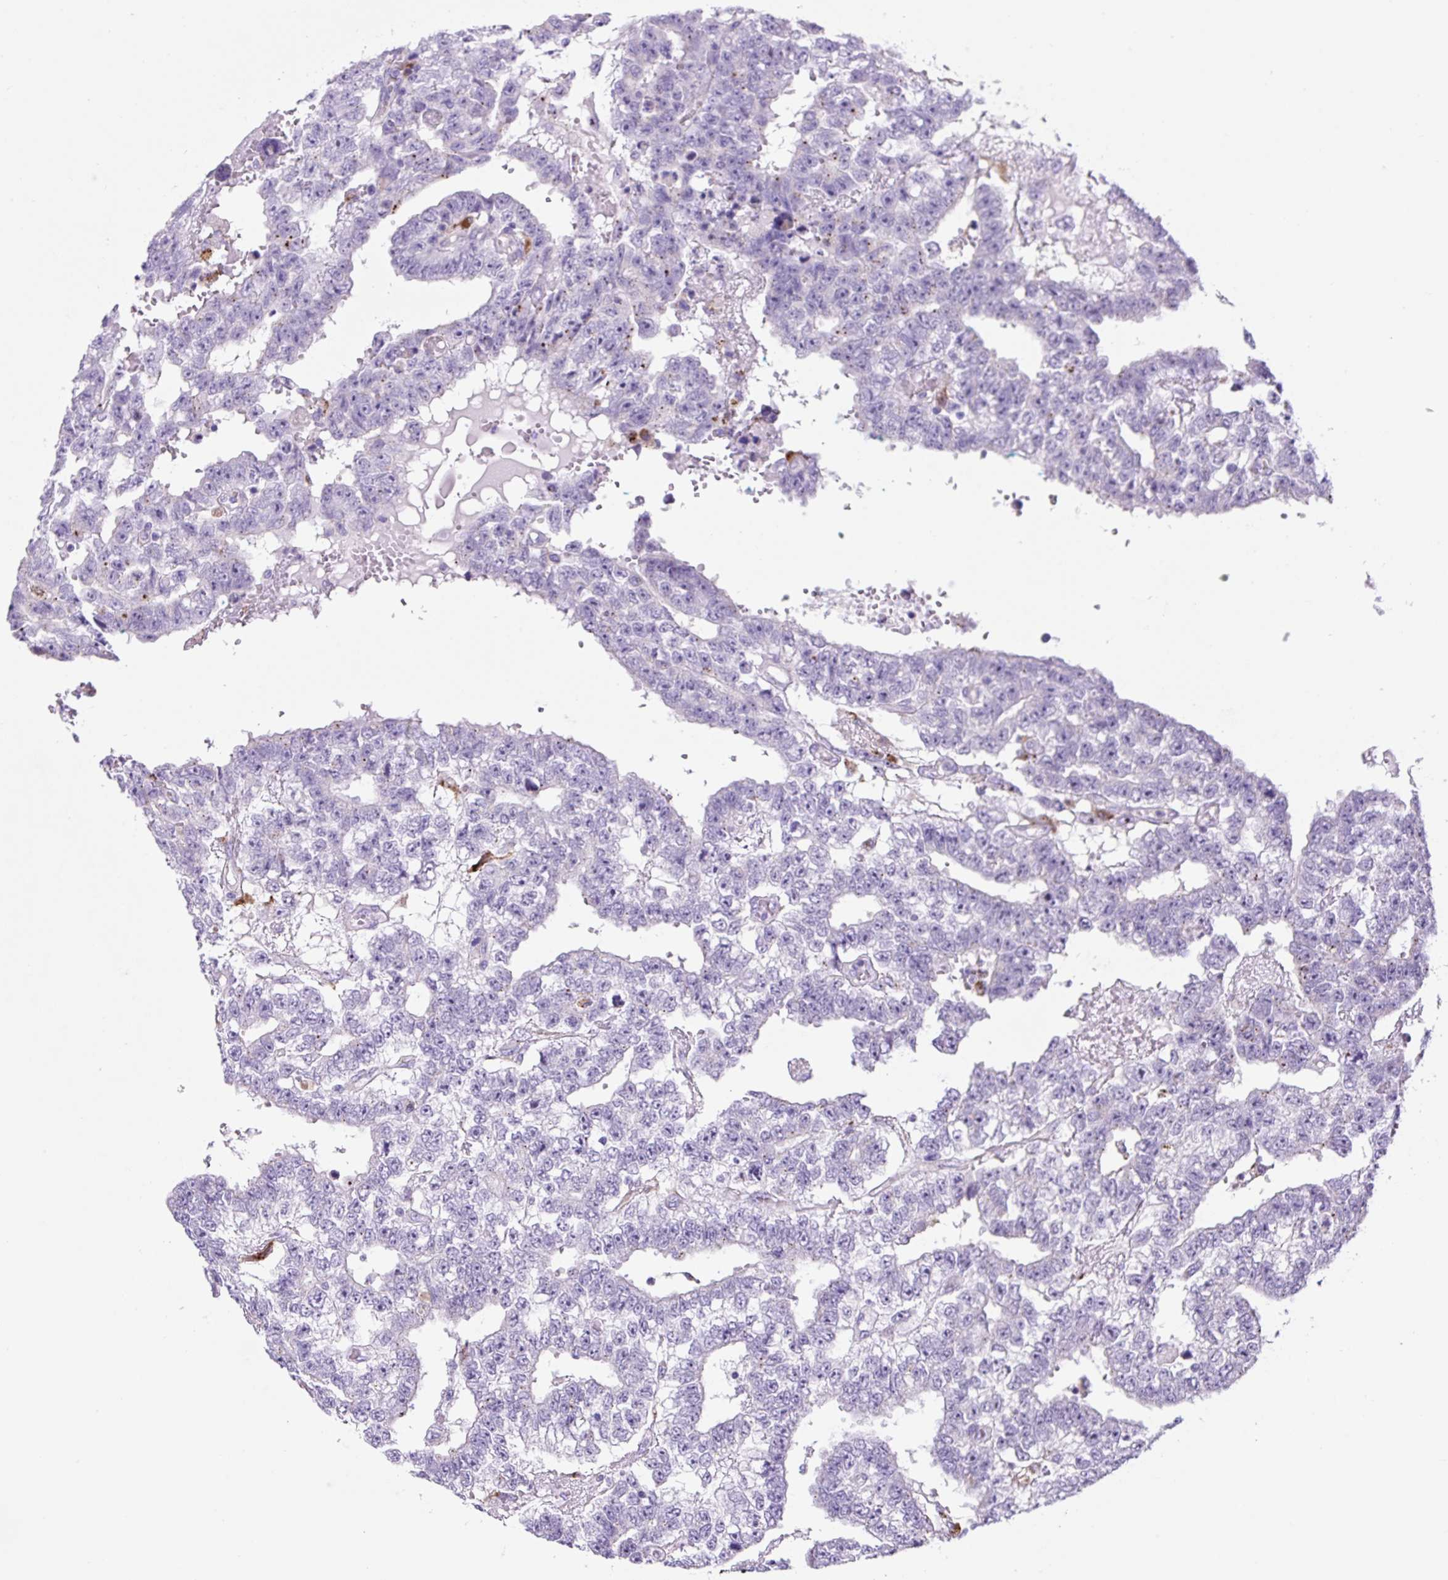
{"staining": {"intensity": "negative", "quantity": "none", "location": "none"}, "tissue": "testis cancer", "cell_type": "Tumor cells", "image_type": "cancer", "snomed": [{"axis": "morphology", "description": "Carcinoma, Embryonal, NOS"}, {"axis": "topography", "description": "Testis"}], "caption": "Immunohistochemistry of testis cancer (embryonal carcinoma) reveals no expression in tumor cells.", "gene": "LCN10", "patient": {"sex": "male", "age": 25}}